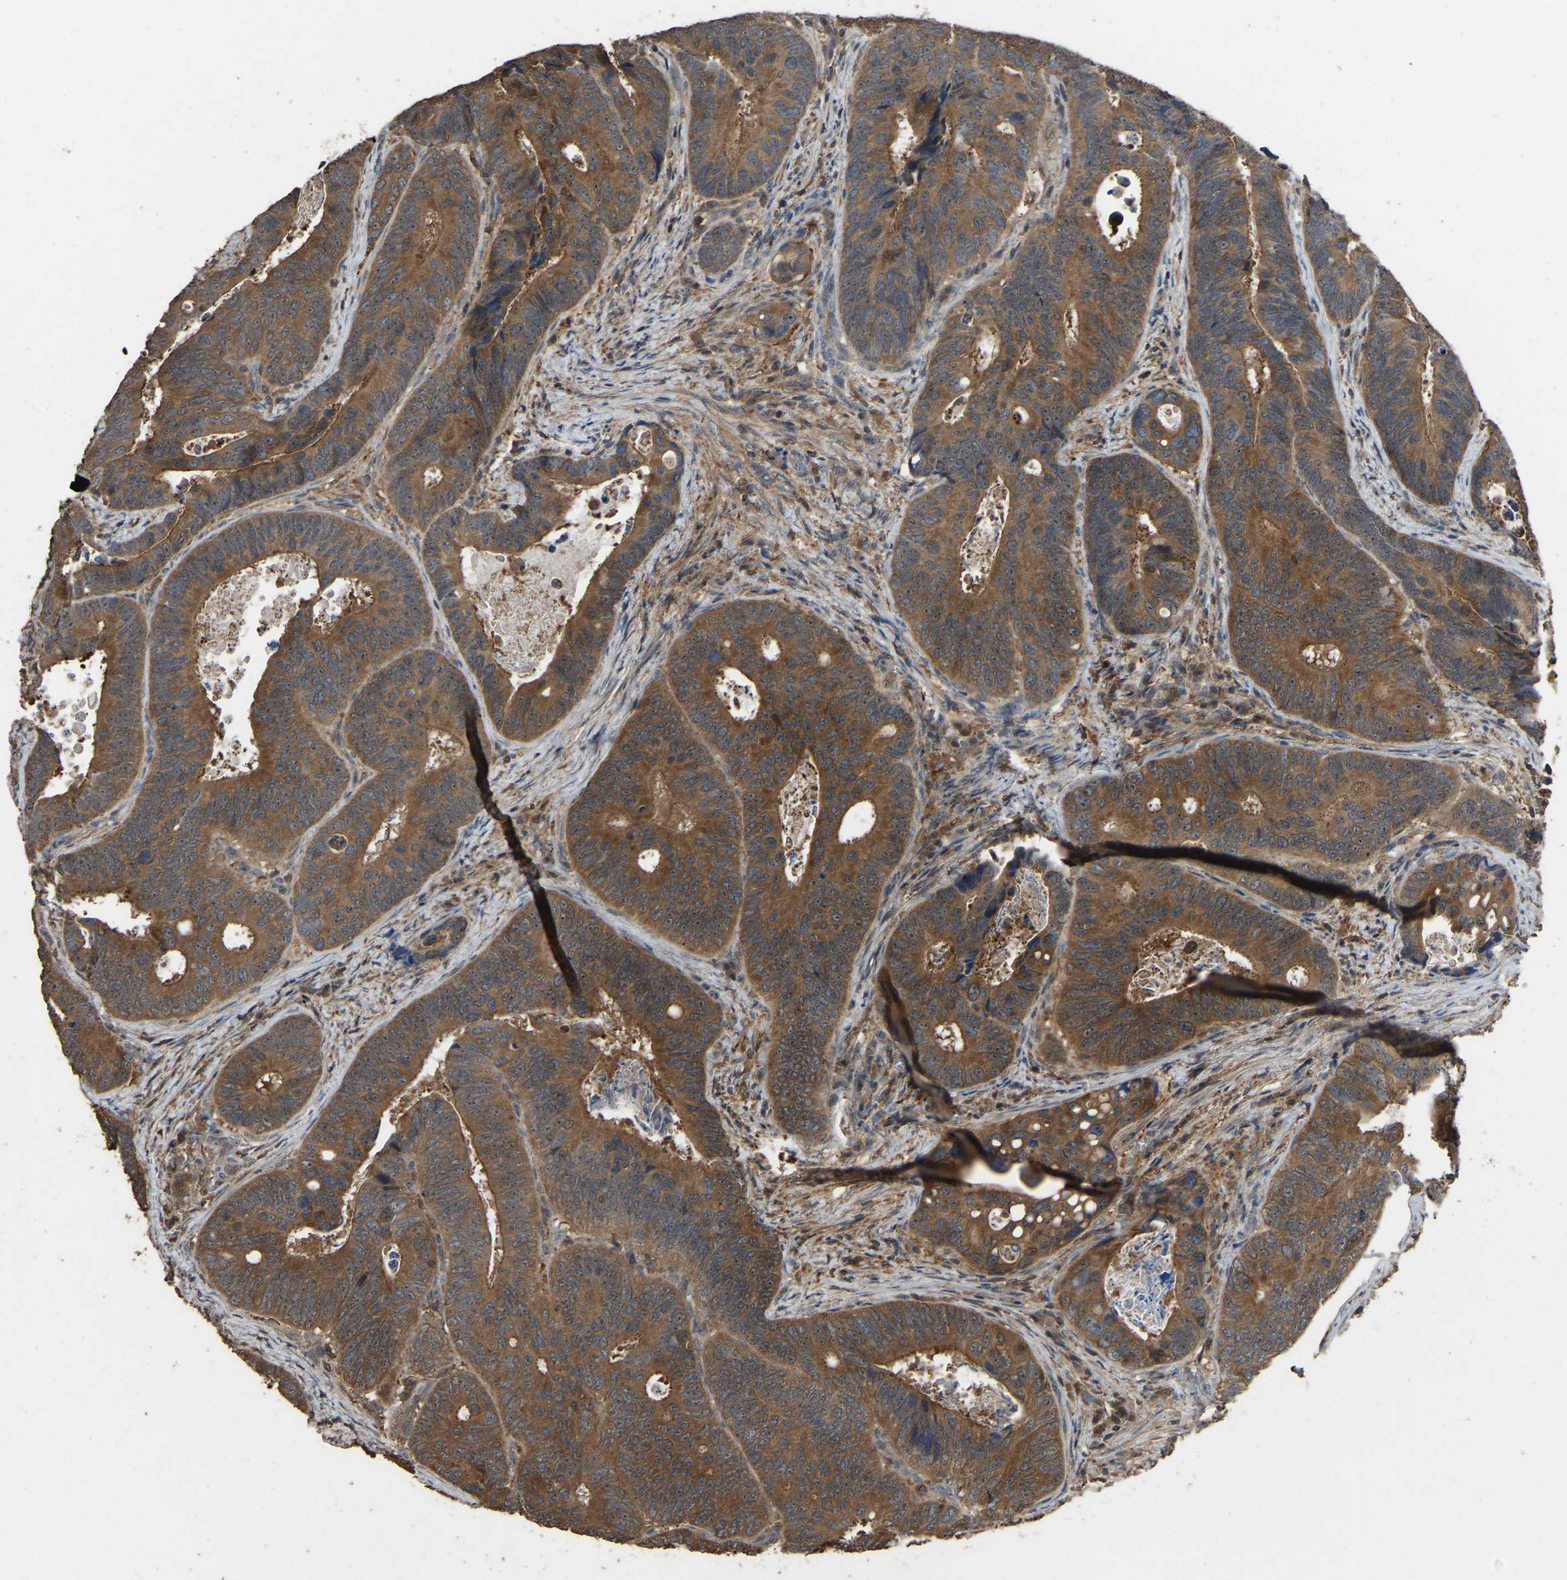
{"staining": {"intensity": "moderate", "quantity": ">75%", "location": "cytoplasmic/membranous"}, "tissue": "colorectal cancer", "cell_type": "Tumor cells", "image_type": "cancer", "snomed": [{"axis": "morphology", "description": "Inflammation, NOS"}, {"axis": "morphology", "description": "Adenocarcinoma, NOS"}, {"axis": "topography", "description": "Colon"}], "caption": "Approximately >75% of tumor cells in colorectal cancer (adenocarcinoma) reveal moderate cytoplasmic/membranous protein expression as visualized by brown immunohistochemical staining.", "gene": "FHIT", "patient": {"sex": "male", "age": 72}}